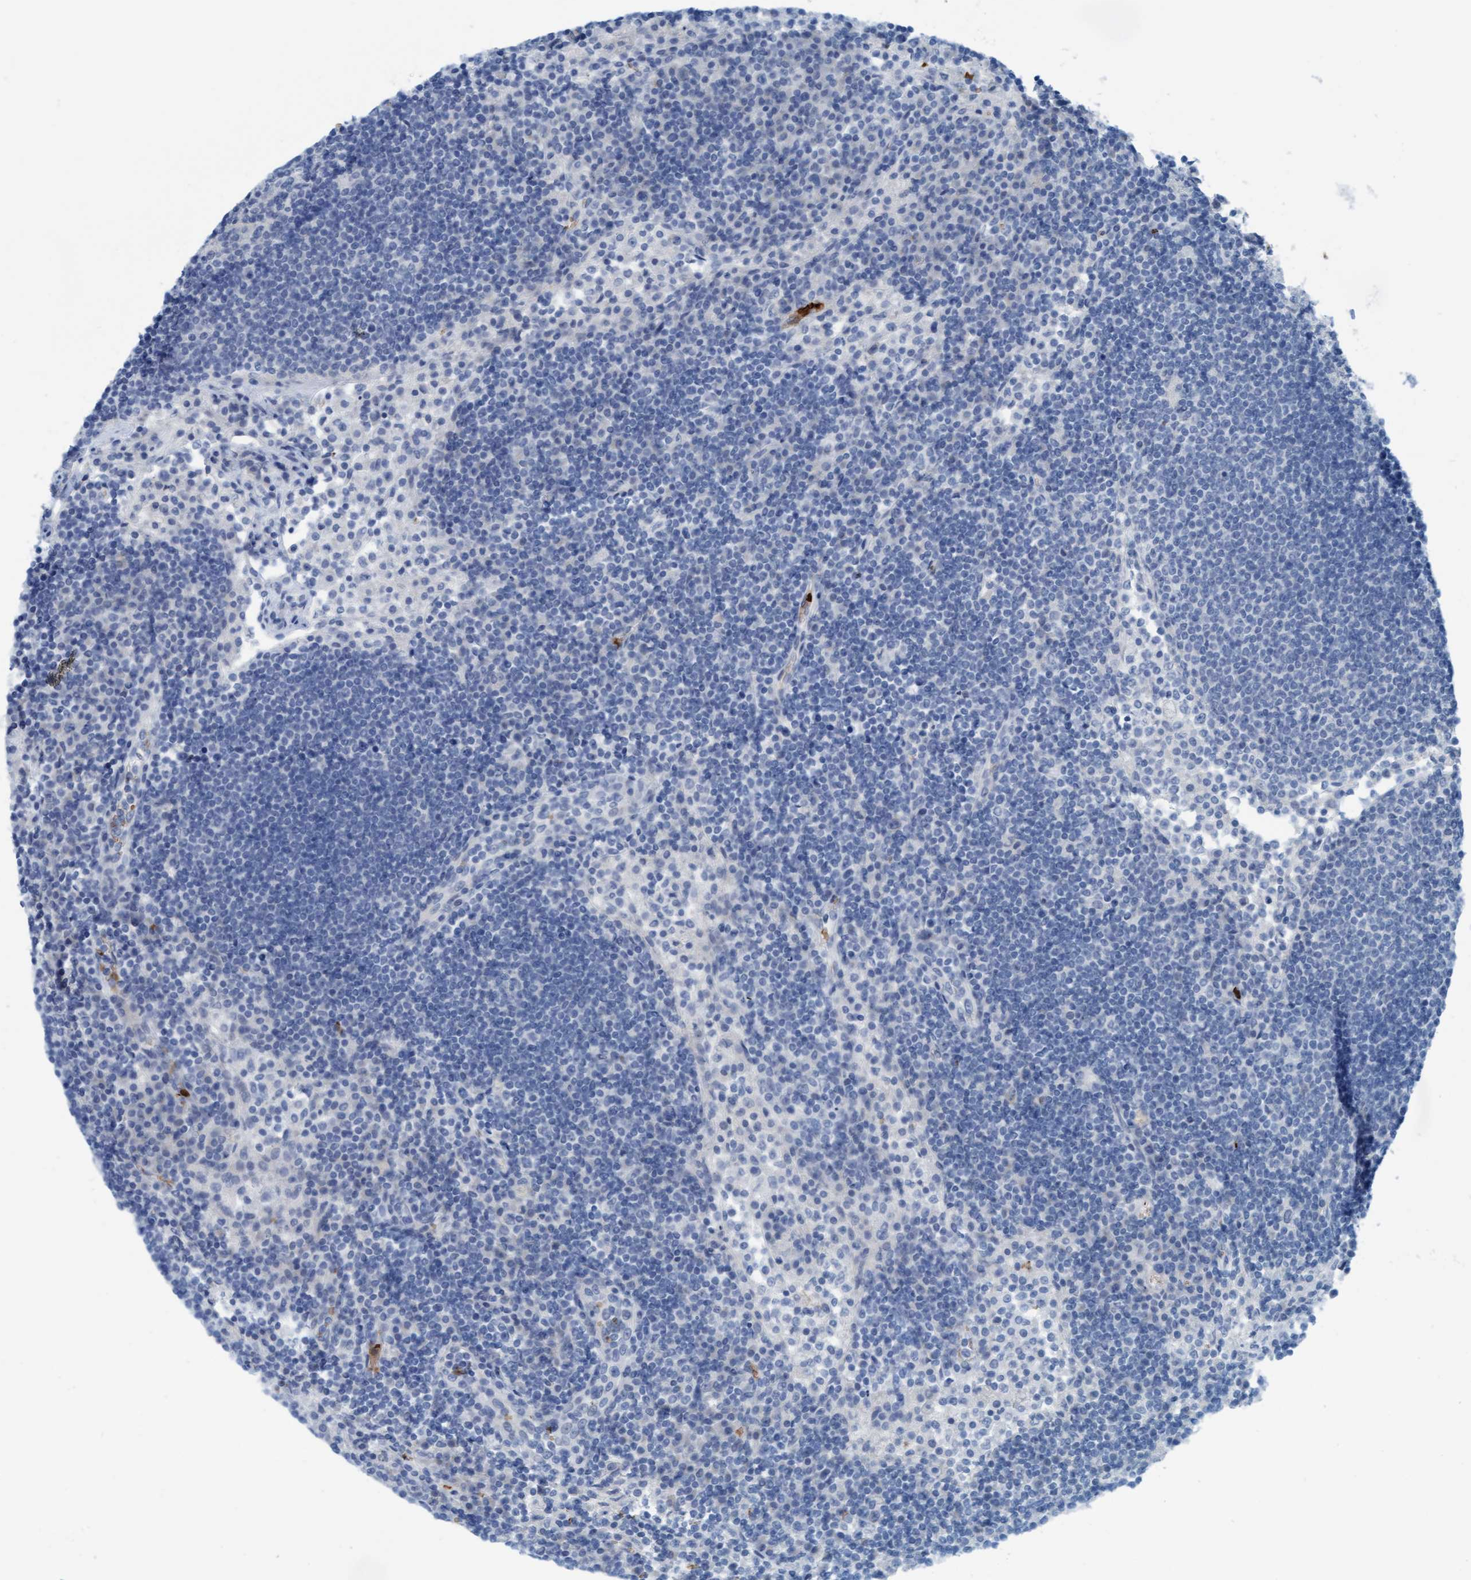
{"staining": {"intensity": "negative", "quantity": "none", "location": "none"}, "tissue": "lymph node", "cell_type": "Germinal center cells", "image_type": "normal", "snomed": [{"axis": "morphology", "description": "Normal tissue, NOS"}, {"axis": "topography", "description": "Lymph node"}], "caption": "Immunohistochemistry (IHC) micrograph of unremarkable human lymph node stained for a protein (brown), which shows no expression in germinal center cells. Brightfield microscopy of IHC stained with DAB (brown) and hematoxylin (blue), captured at high magnification.", "gene": "P2RX5", "patient": {"sex": "female", "age": 53}}